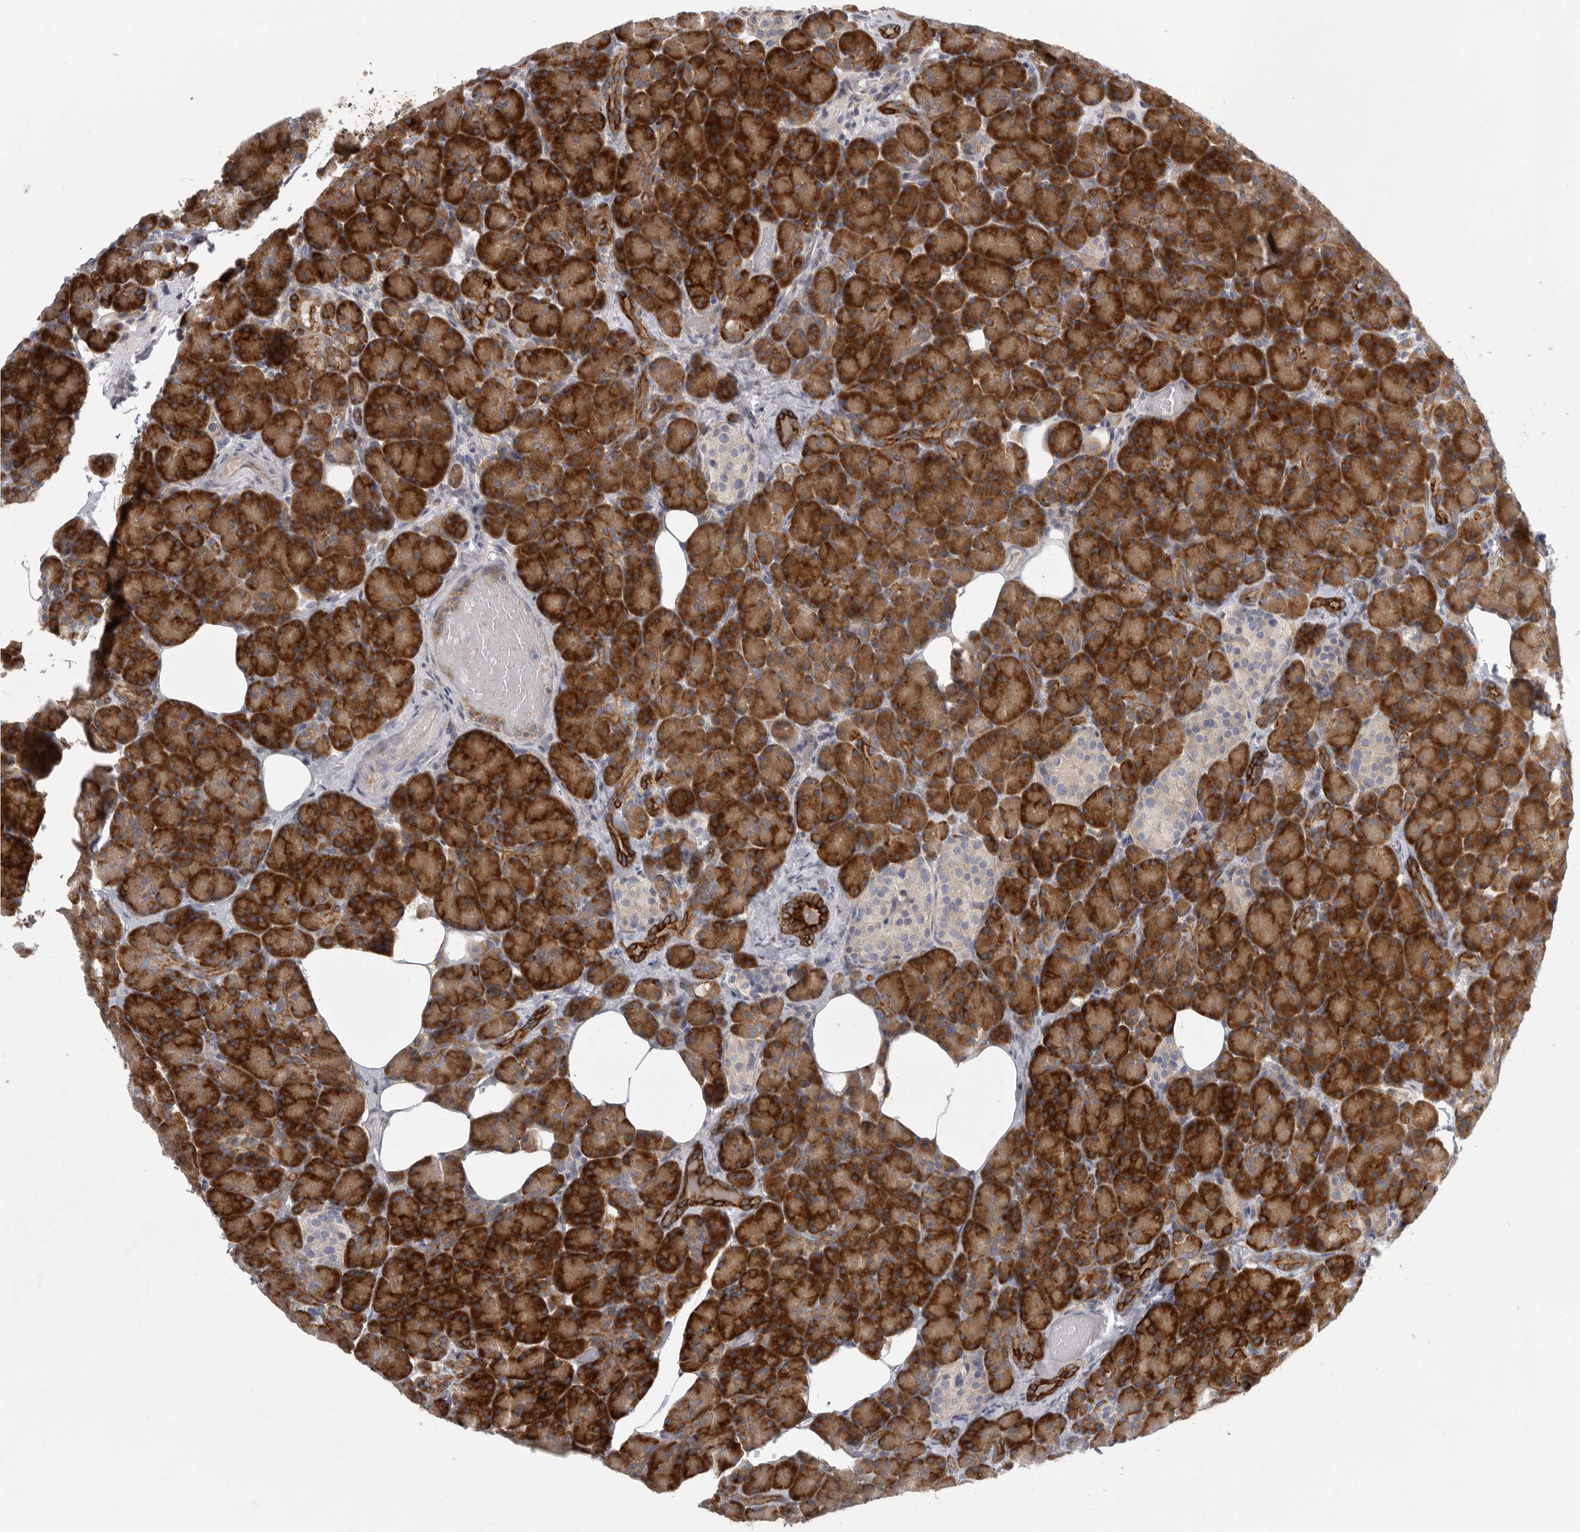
{"staining": {"intensity": "strong", "quantity": ">75%", "location": "cytoplasmic/membranous"}, "tissue": "pancreas", "cell_type": "Exocrine glandular cells", "image_type": "normal", "snomed": [{"axis": "morphology", "description": "Normal tissue, NOS"}, {"axis": "topography", "description": "Pancreas"}], "caption": "Pancreas stained with DAB (3,3'-diaminobenzidine) IHC demonstrates high levels of strong cytoplasmic/membranous staining in about >75% of exocrine glandular cells. (Stains: DAB in brown, nuclei in blue, Microscopy: brightfield microscopy at high magnification).", "gene": "USP24", "patient": {"sex": "female", "age": 43}}